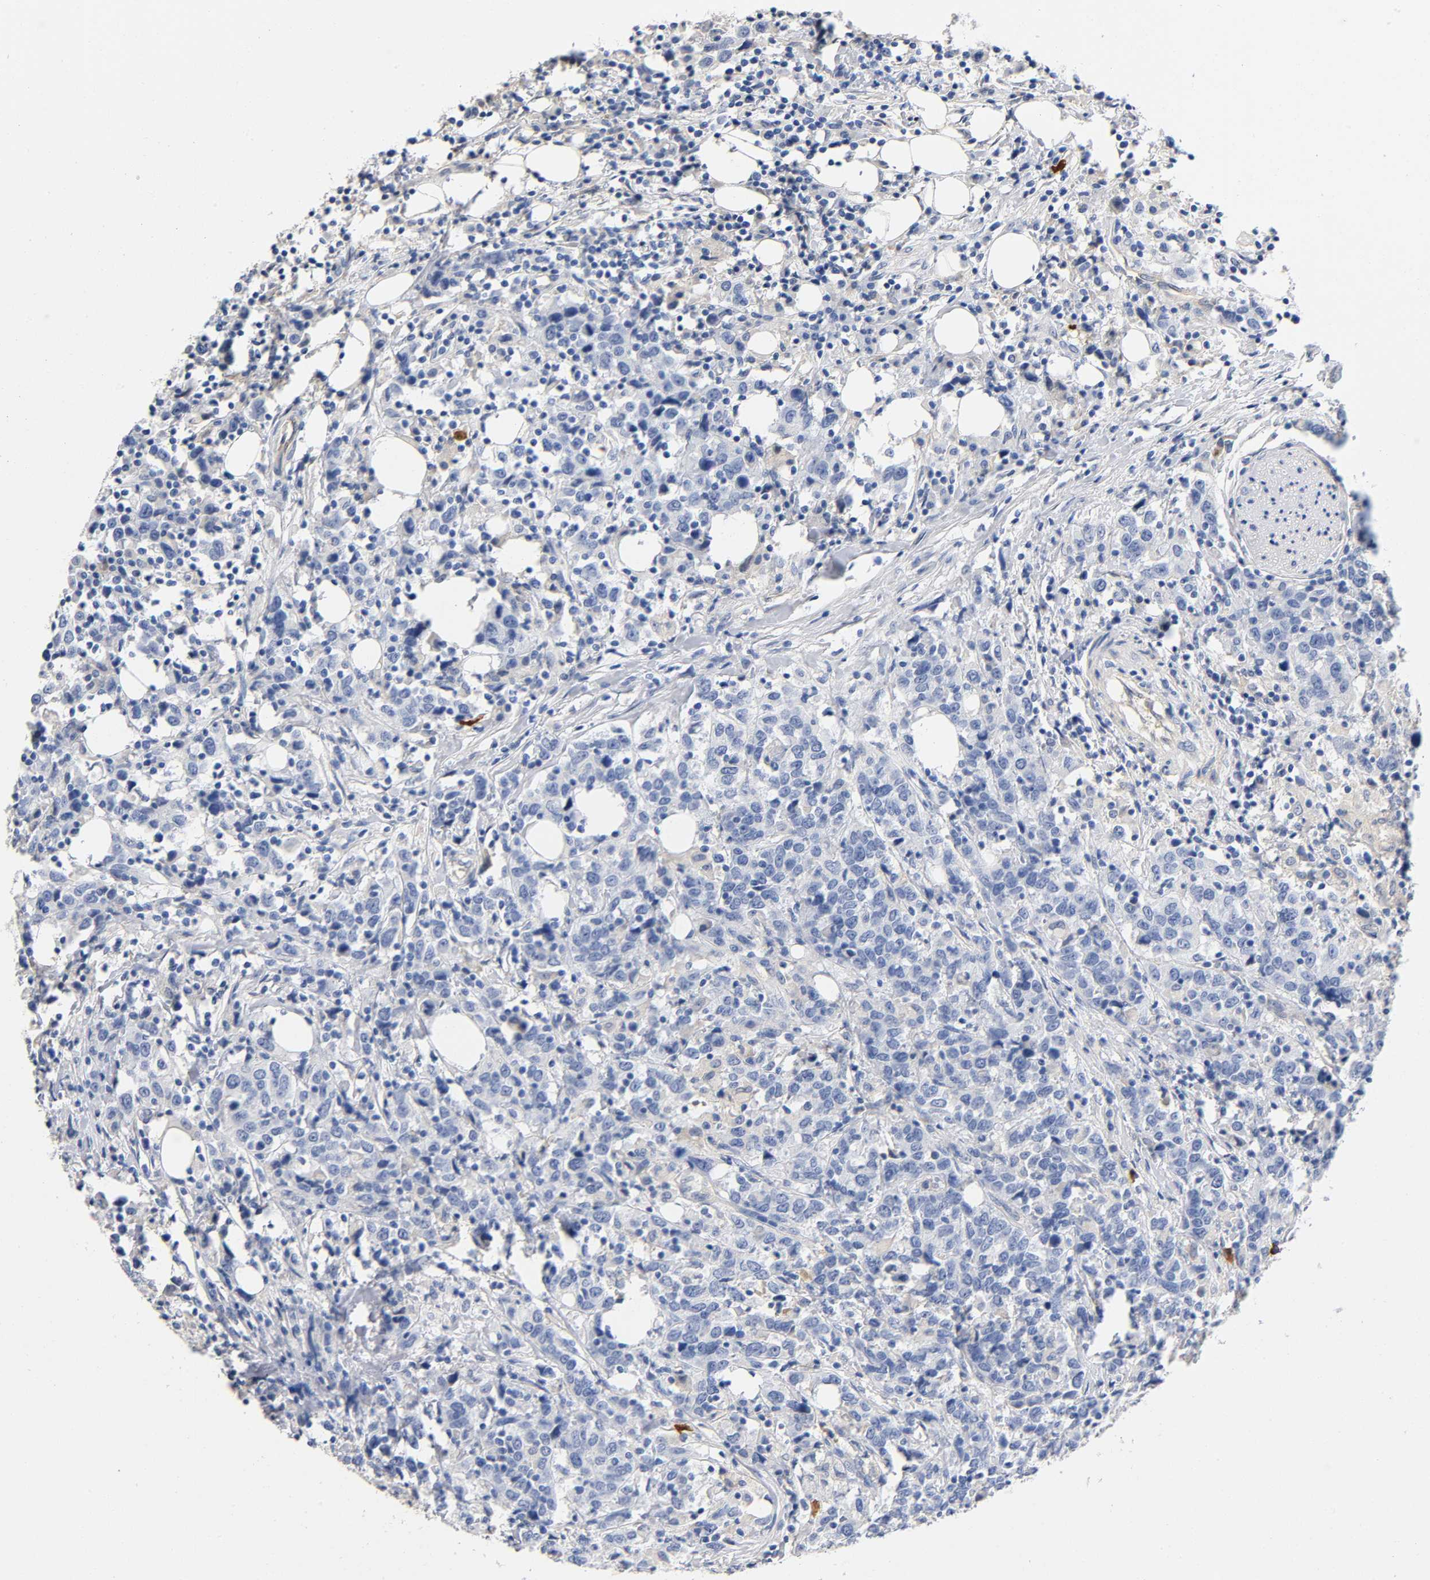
{"staining": {"intensity": "weak", "quantity": "<25%", "location": "cytoplasmic/membranous"}, "tissue": "urothelial cancer", "cell_type": "Tumor cells", "image_type": "cancer", "snomed": [{"axis": "morphology", "description": "Urothelial carcinoma, High grade"}, {"axis": "topography", "description": "Urinary bladder"}], "caption": "IHC of human urothelial cancer shows no positivity in tumor cells.", "gene": "TNC", "patient": {"sex": "male", "age": 61}}